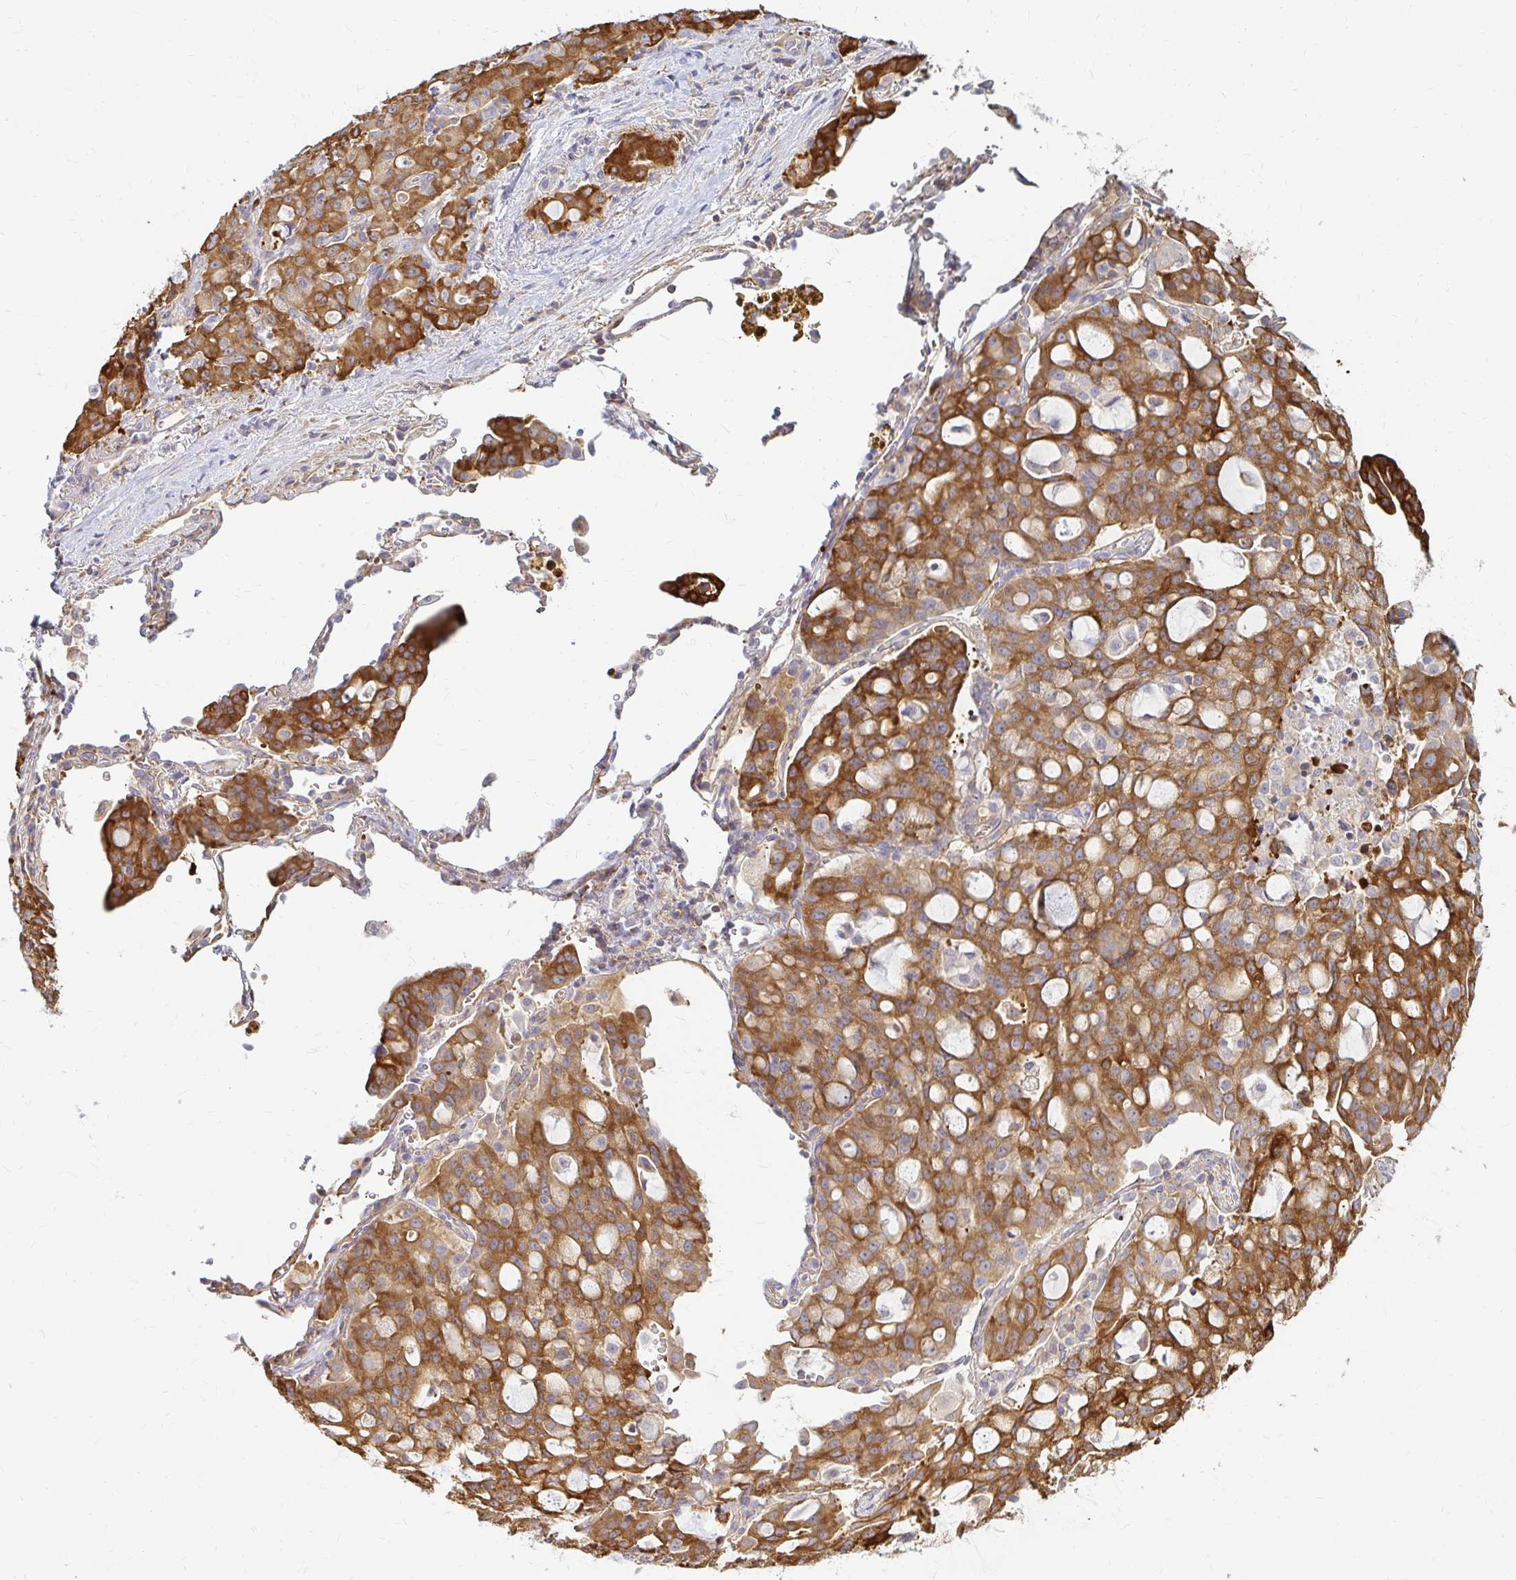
{"staining": {"intensity": "moderate", "quantity": ">75%", "location": "cytoplasmic/membranous"}, "tissue": "lung cancer", "cell_type": "Tumor cells", "image_type": "cancer", "snomed": [{"axis": "morphology", "description": "Adenocarcinoma, NOS"}, {"axis": "topography", "description": "Lung"}], "caption": "Immunohistochemical staining of human lung adenocarcinoma reveals moderate cytoplasmic/membranous protein expression in about >75% of tumor cells.", "gene": "CAST", "patient": {"sex": "female", "age": 44}}